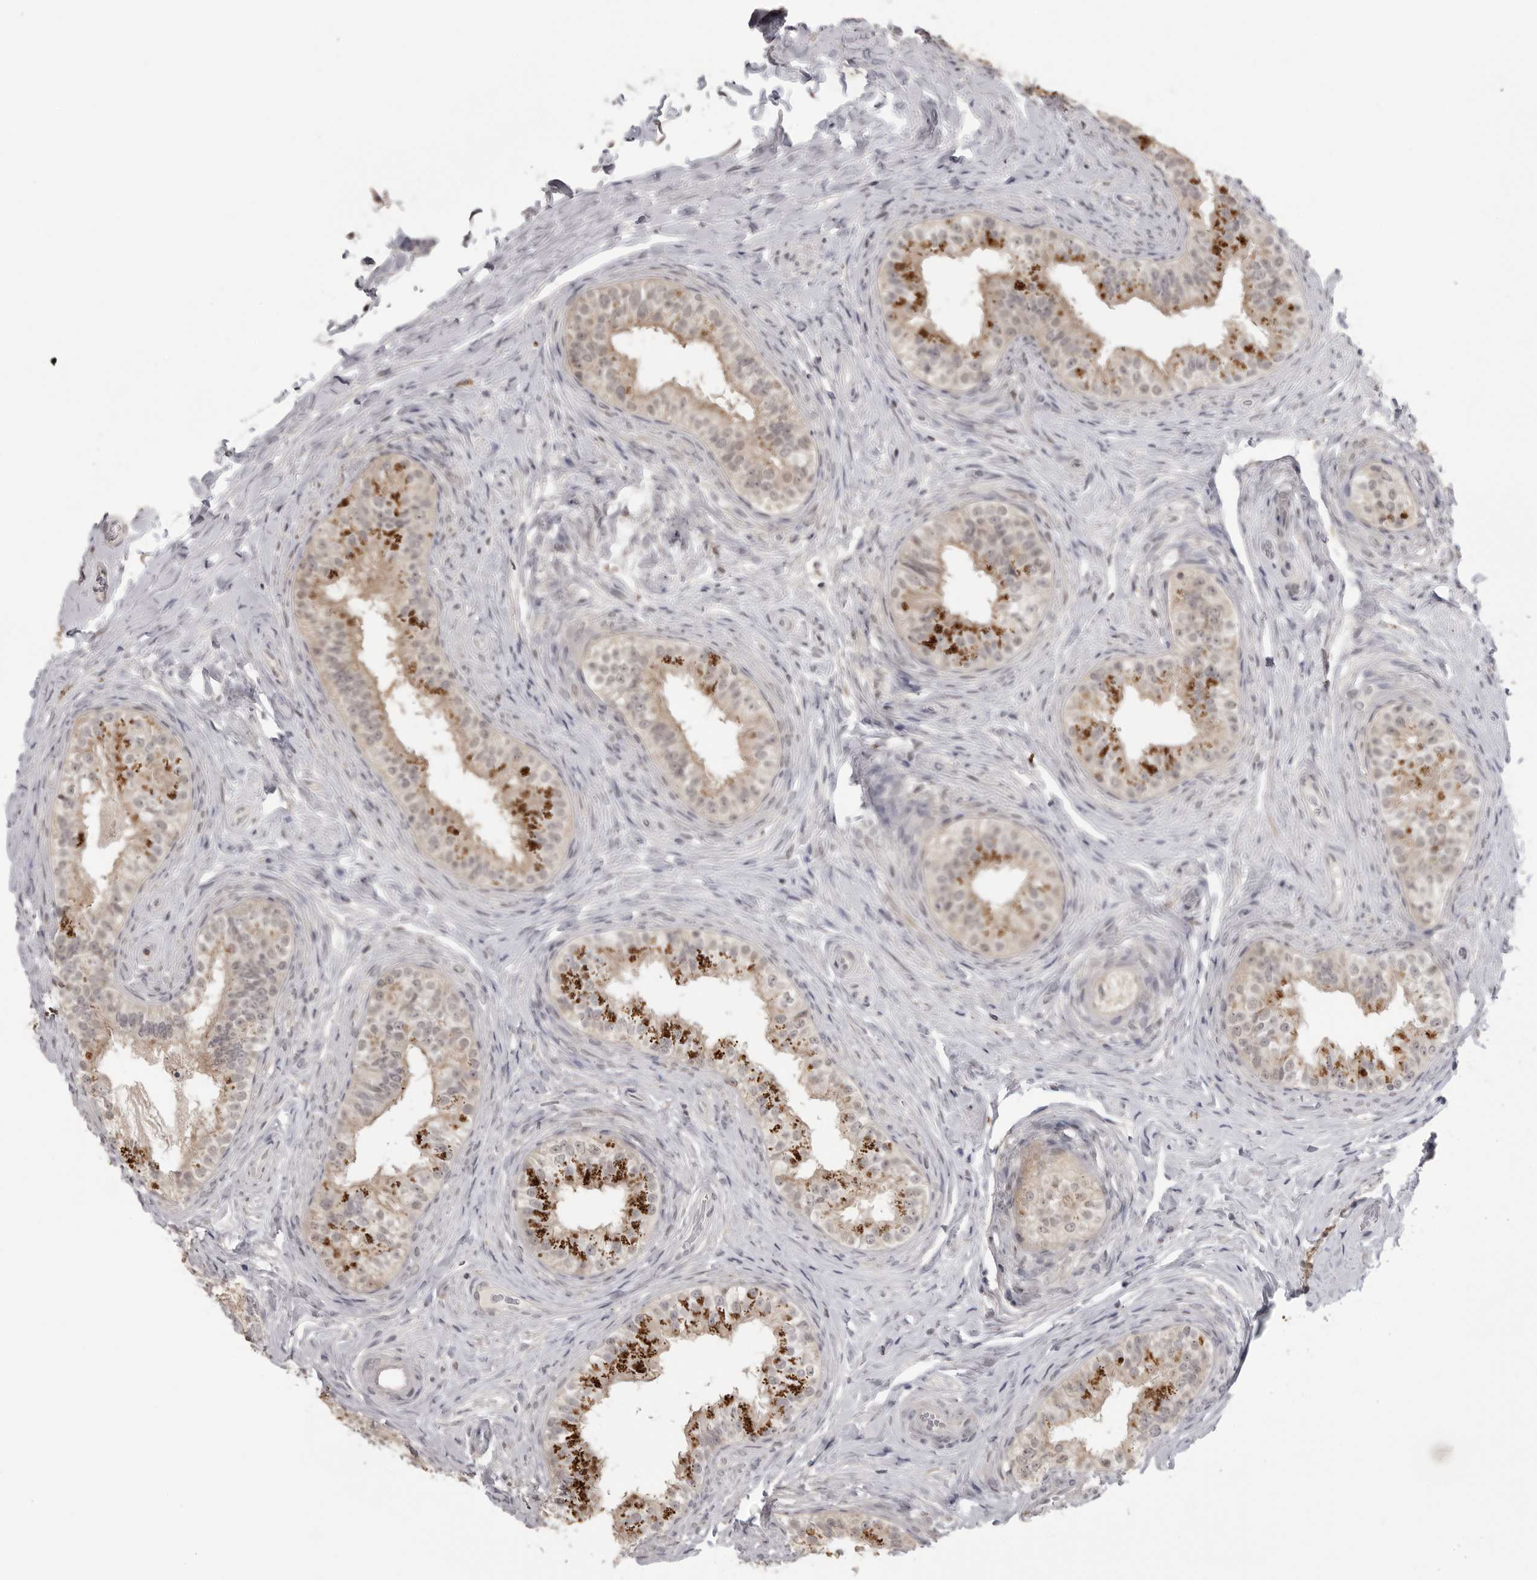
{"staining": {"intensity": "moderate", "quantity": "<25%", "location": "cytoplasmic/membranous"}, "tissue": "epididymis", "cell_type": "Glandular cells", "image_type": "normal", "snomed": [{"axis": "morphology", "description": "Normal tissue, NOS"}, {"axis": "topography", "description": "Epididymis"}], "caption": "Immunohistochemistry (IHC) of benign human epididymis shows low levels of moderate cytoplasmic/membranous staining in about <25% of glandular cells.", "gene": "PDCL3", "patient": {"sex": "male", "age": 49}}